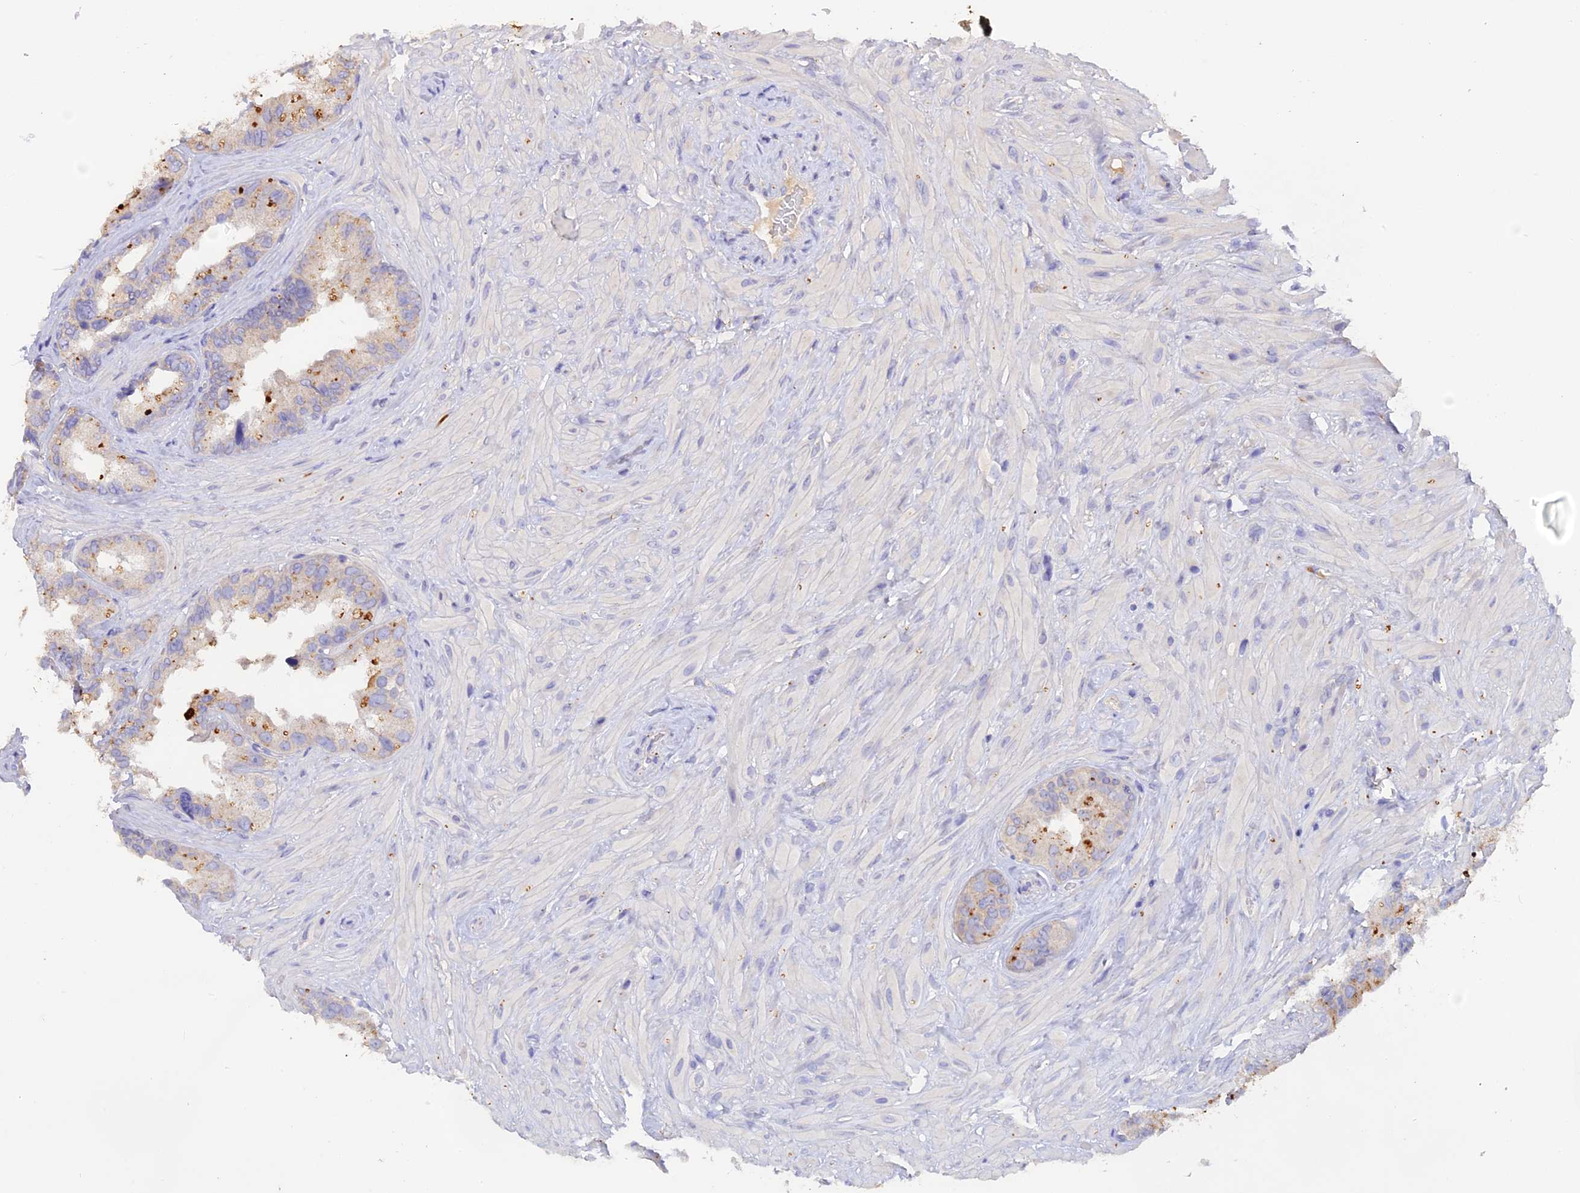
{"staining": {"intensity": "moderate", "quantity": "<25%", "location": "cytoplasmic/membranous"}, "tissue": "seminal vesicle", "cell_type": "Glandular cells", "image_type": "normal", "snomed": [{"axis": "morphology", "description": "Normal tissue, NOS"}, {"axis": "topography", "description": "Seminal veicle"}, {"axis": "topography", "description": "Peripheral nerve tissue"}], "caption": "The micrograph reveals staining of benign seminal vesicle, revealing moderate cytoplasmic/membranous protein expression (brown color) within glandular cells. (DAB (3,3'-diaminobenzidine) = brown stain, brightfield microscopy at high magnification).", "gene": "SLC26A4", "patient": {"sex": "male", "age": 67}}